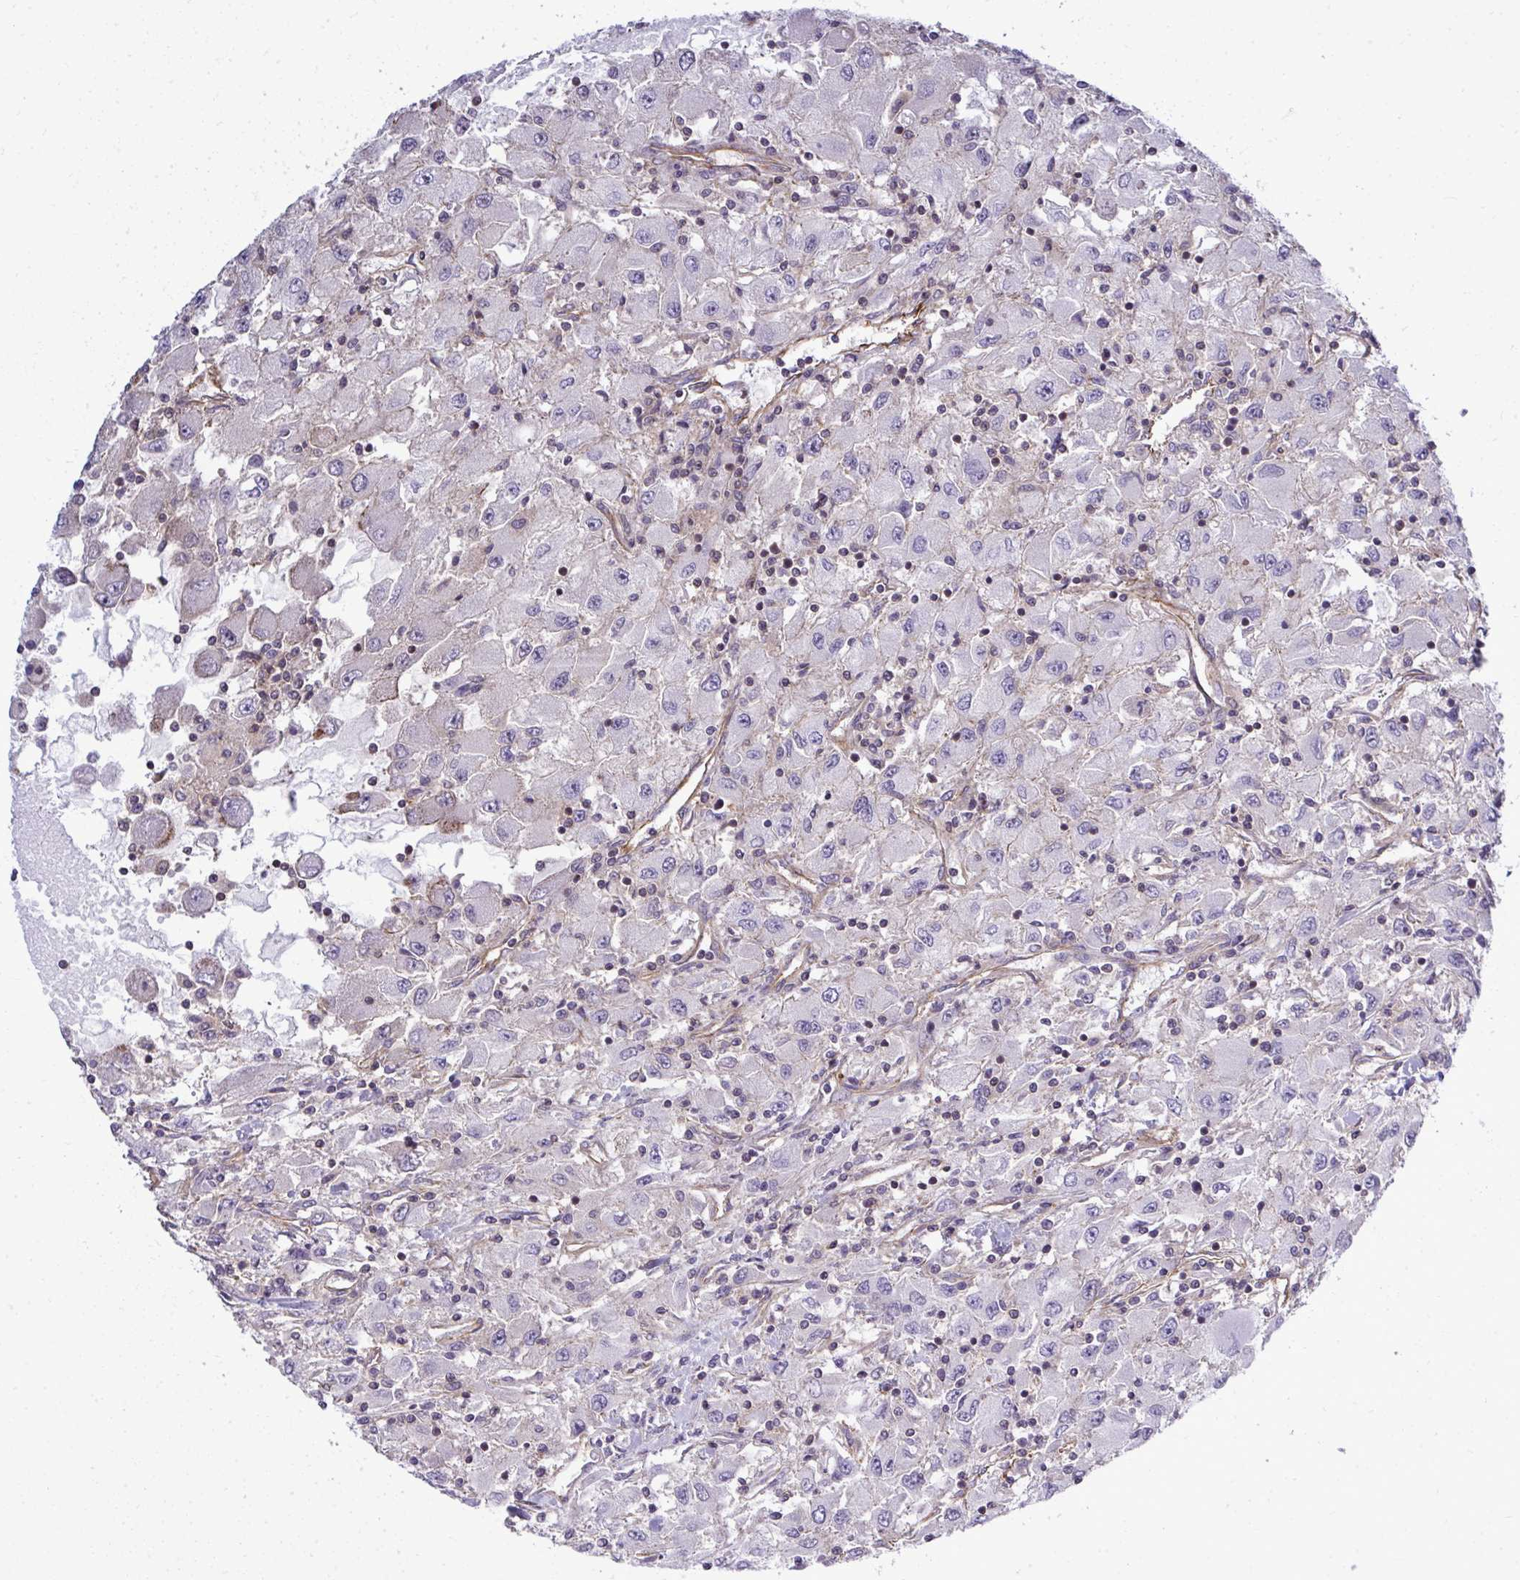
{"staining": {"intensity": "negative", "quantity": "none", "location": "none"}, "tissue": "renal cancer", "cell_type": "Tumor cells", "image_type": "cancer", "snomed": [{"axis": "morphology", "description": "Adenocarcinoma, NOS"}, {"axis": "topography", "description": "Kidney"}], "caption": "Photomicrograph shows no protein staining in tumor cells of adenocarcinoma (renal) tissue. (Stains: DAB (3,3'-diaminobenzidine) IHC with hematoxylin counter stain, Microscopy: brightfield microscopy at high magnification).", "gene": "FUT10", "patient": {"sex": "female", "age": 67}}